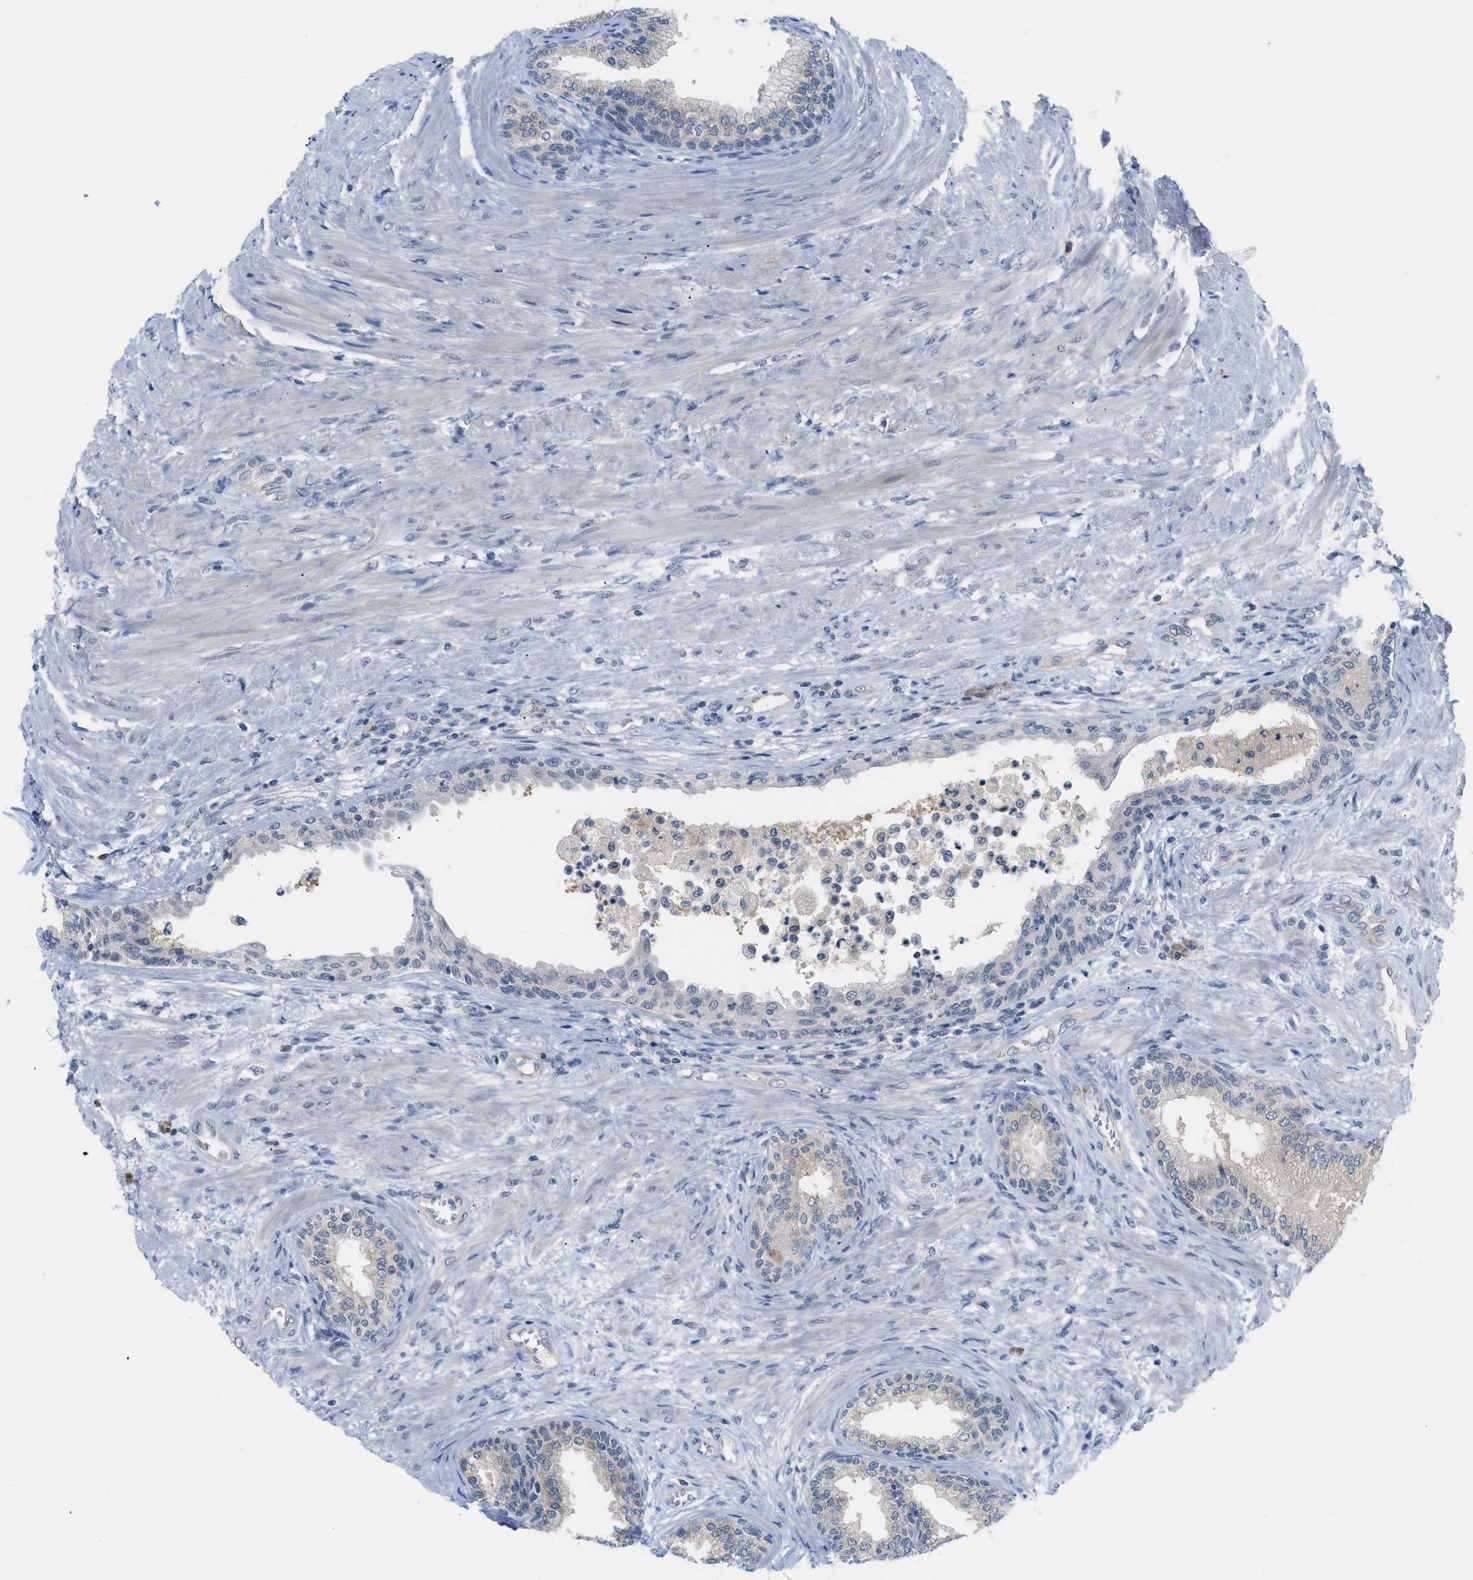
{"staining": {"intensity": "weak", "quantity": "25%-75%", "location": "cytoplasmic/membranous"}, "tissue": "prostate", "cell_type": "Glandular cells", "image_type": "normal", "snomed": [{"axis": "morphology", "description": "Normal tissue, NOS"}, {"axis": "topography", "description": "Prostate"}], "caption": "Weak cytoplasmic/membranous protein expression is identified in about 25%-75% of glandular cells in prostate.", "gene": "PSAT1", "patient": {"sex": "male", "age": 76}}